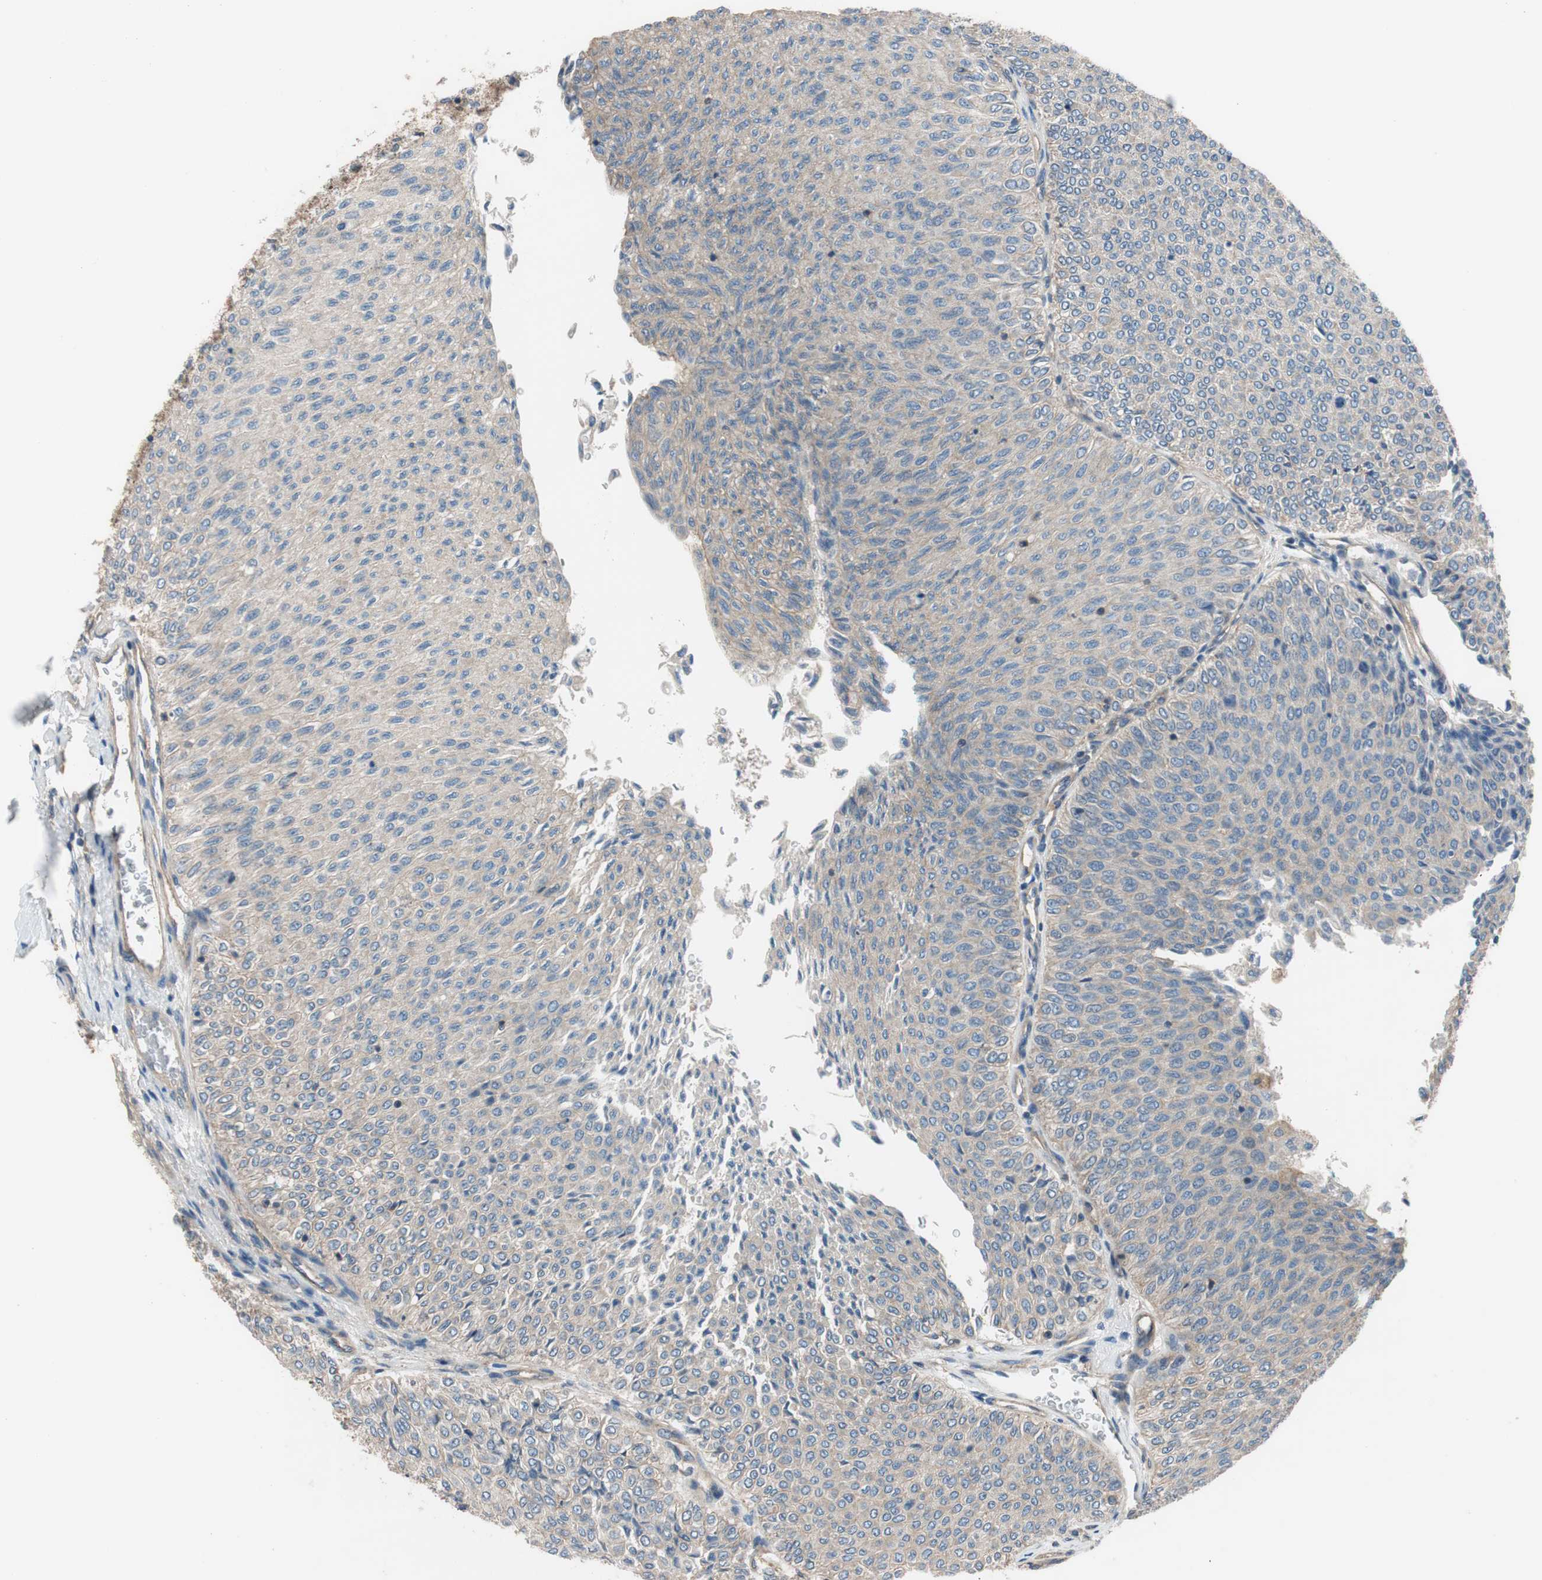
{"staining": {"intensity": "negative", "quantity": "none", "location": "none"}, "tissue": "urothelial cancer", "cell_type": "Tumor cells", "image_type": "cancer", "snomed": [{"axis": "morphology", "description": "Urothelial carcinoma, Low grade"}, {"axis": "topography", "description": "Urinary bladder"}], "caption": "The IHC photomicrograph has no significant staining in tumor cells of urothelial cancer tissue.", "gene": "CALML3", "patient": {"sex": "male", "age": 78}}